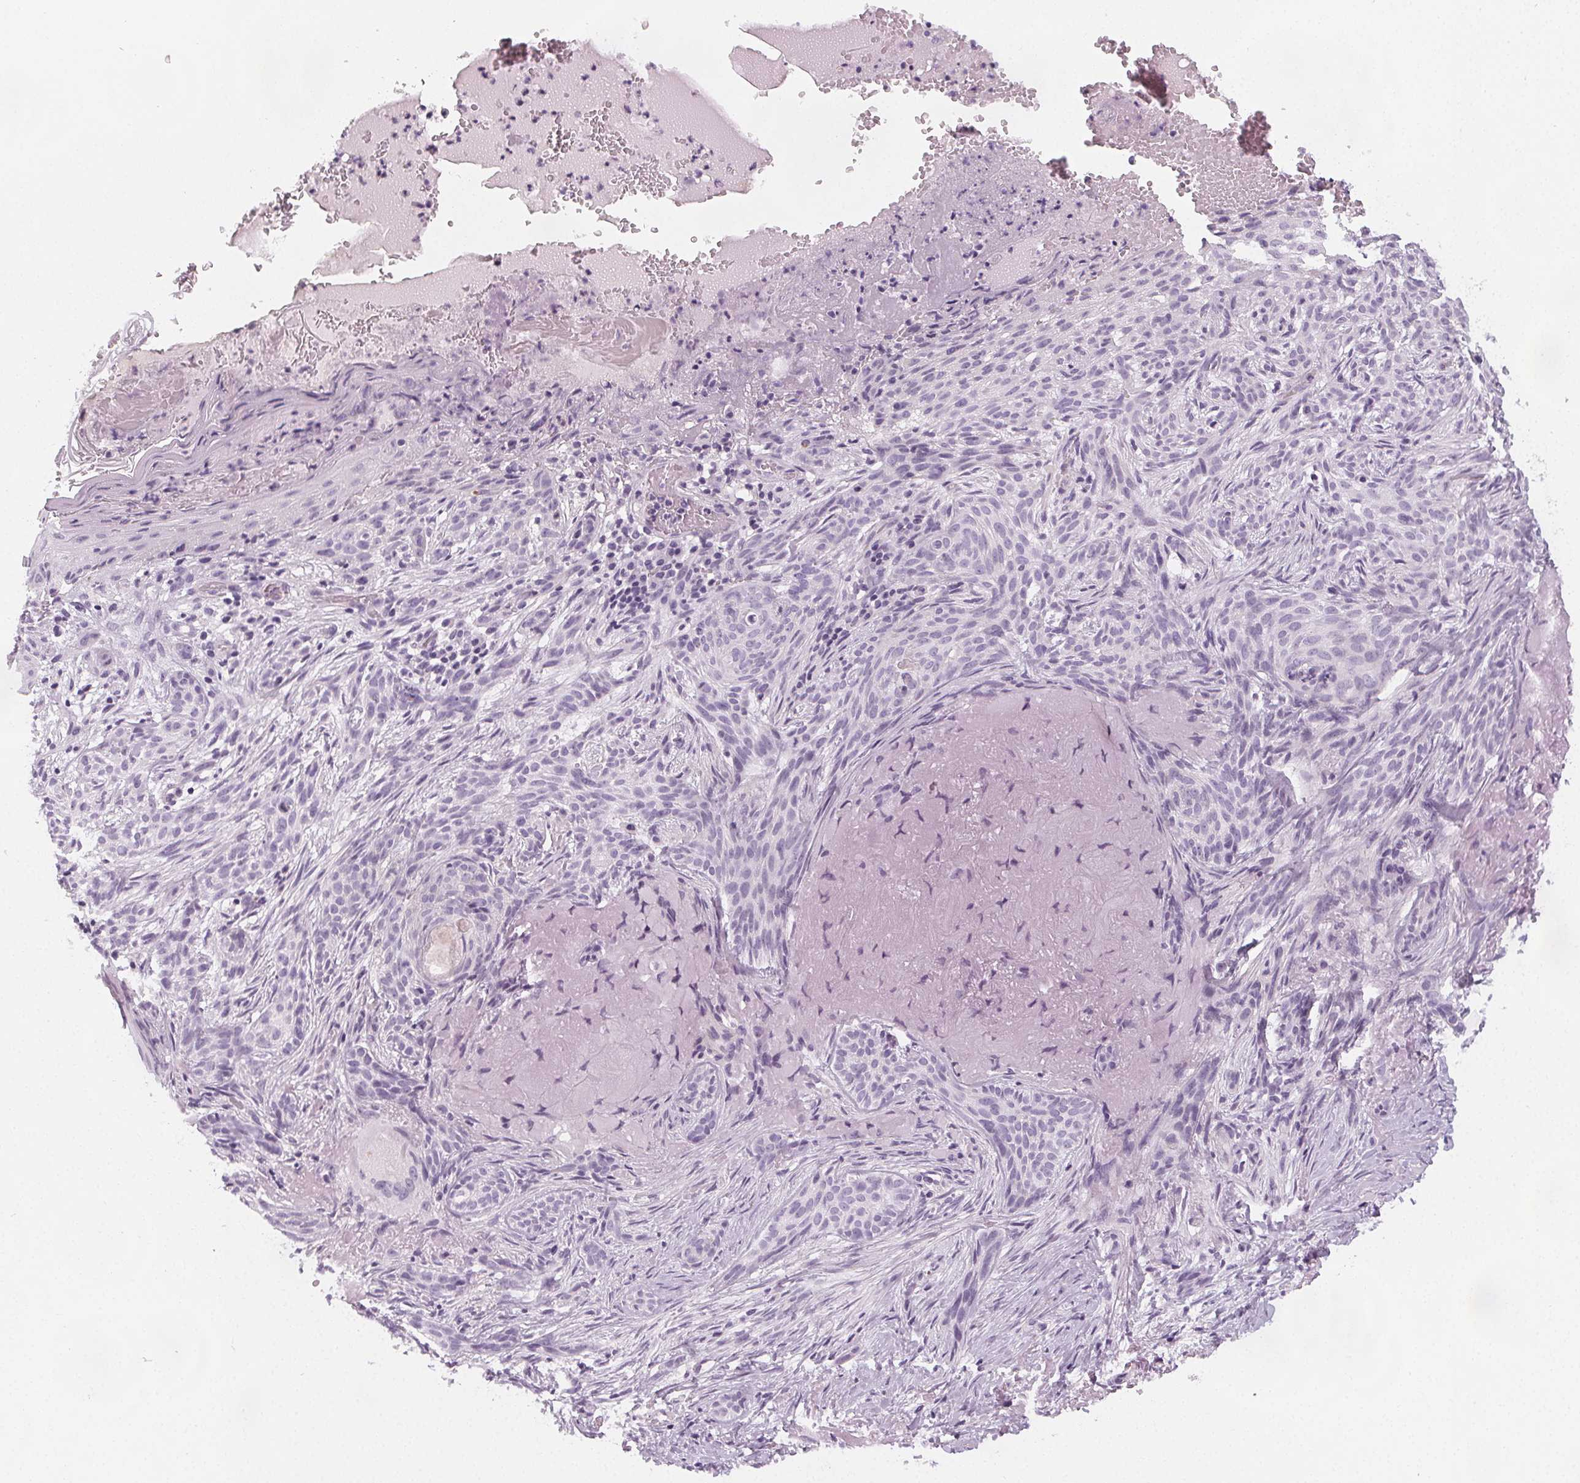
{"staining": {"intensity": "negative", "quantity": "none", "location": "none"}, "tissue": "skin cancer", "cell_type": "Tumor cells", "image_type": "cancer", "snomed": [{"axis": "morphology", "description": "Basal cell carcinoma"}, {"axis": "topography", "description": "Skin"}], "caption": "Skin cancer (basal cell carcinoma) was stained to show a protein in brown. There is no significant staining in tumor cells.", "gene": "SLC5A12", "patient": {"sex": "male", "age": 84}}